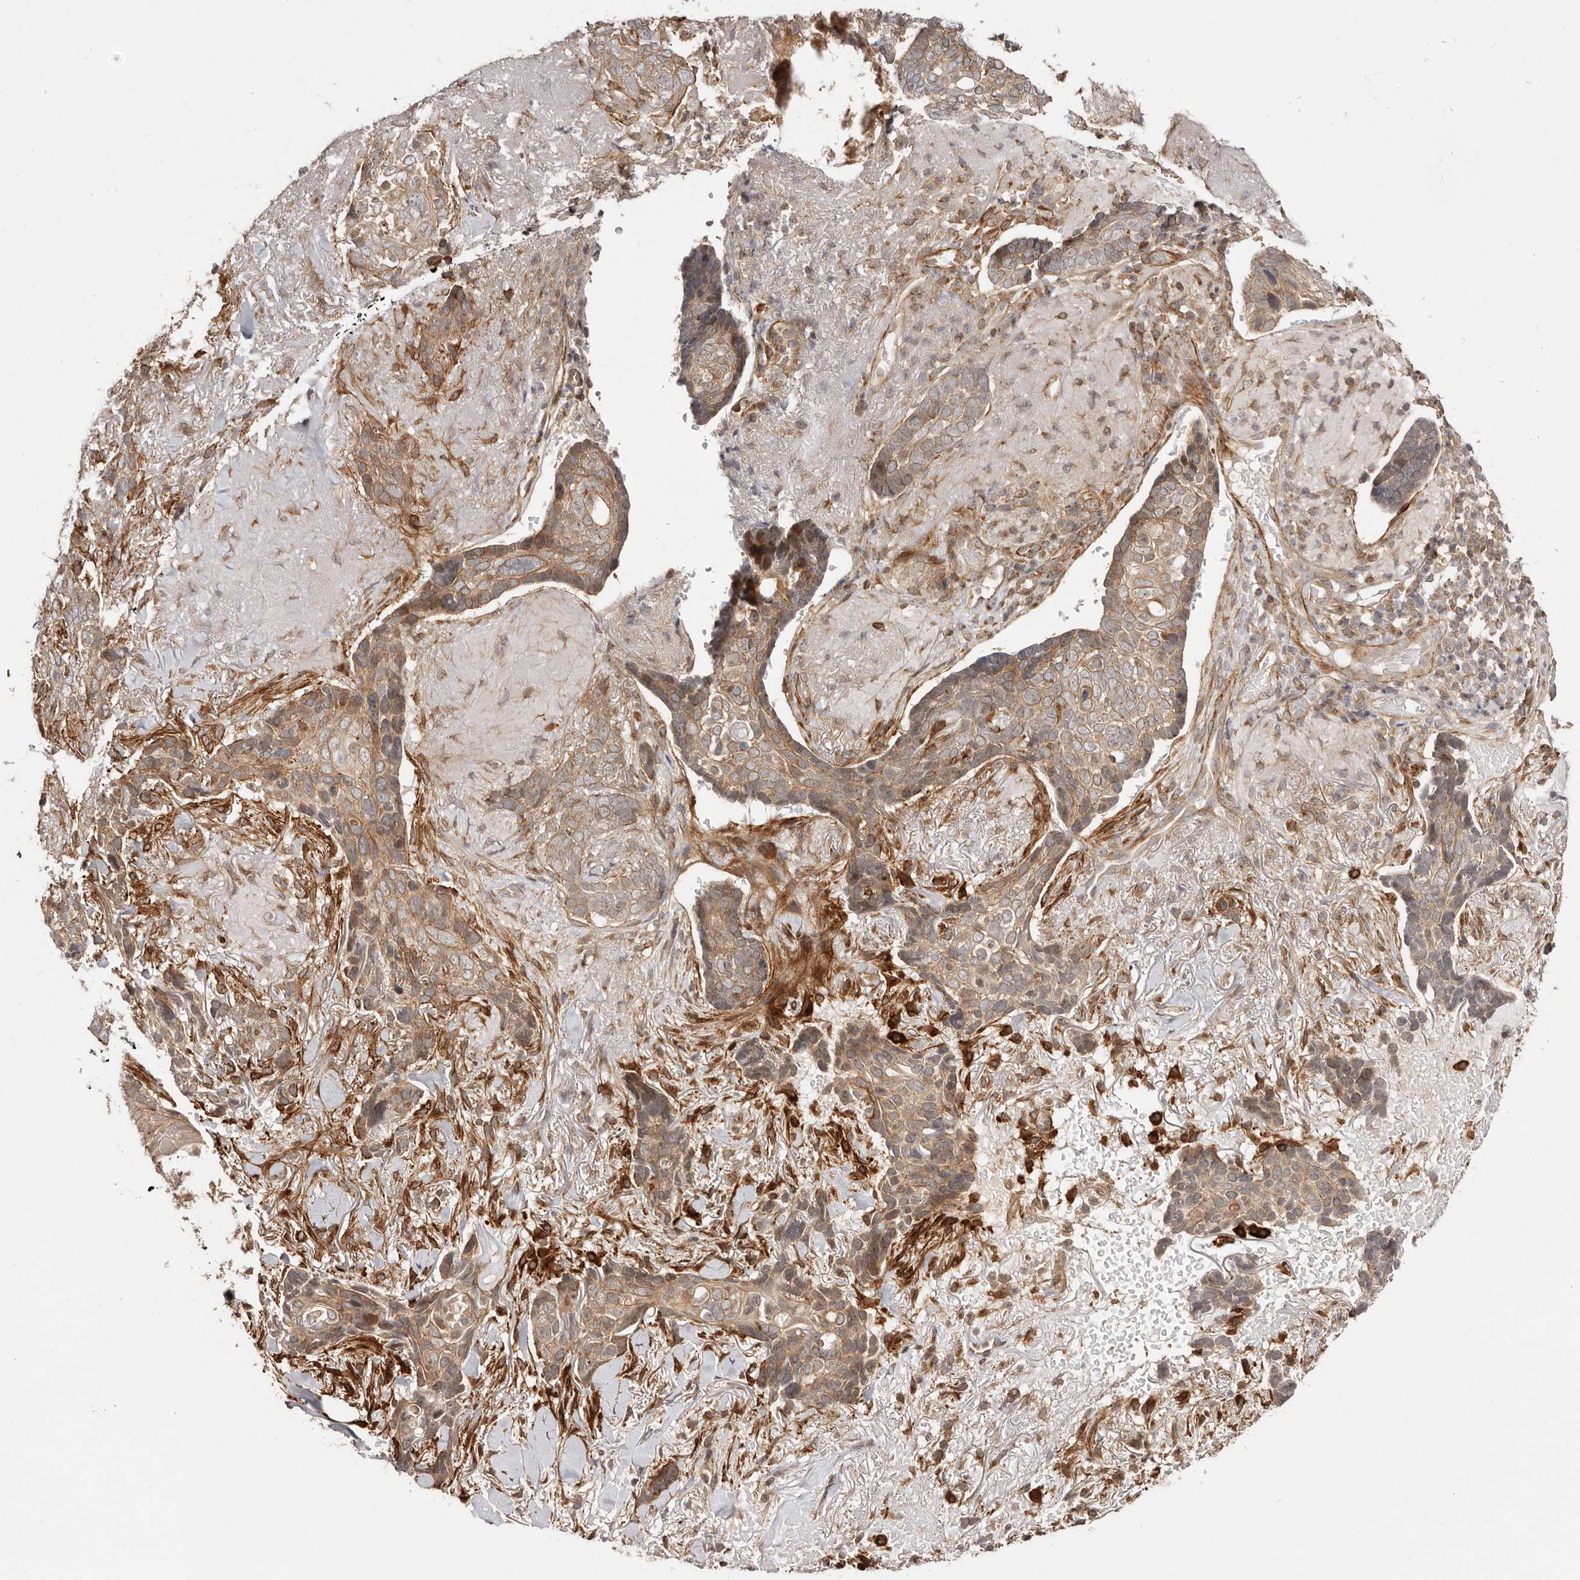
{"staining": {"intensity": "moderate", "quantity": ">75%", "location": "cytoplasmic/membranous"}, "tissue": "skin cancer", "cell_type": "Tumor cells", "image_type": "cancer", "snomed": [{"axis": "morphology", "description": "Basal cell carcinoma"}, {"axis": "topography", "description": "Skin"}], "caption": "Immunohistochemical staining of skin cancer (basal cell carcinoma) displays medium levels of moderate cytoplasmic/membranous protein expression in approximately >75% of tumor cells.", "gene": "MICAL2", "patient": {"sex": "female", "age": 82}}